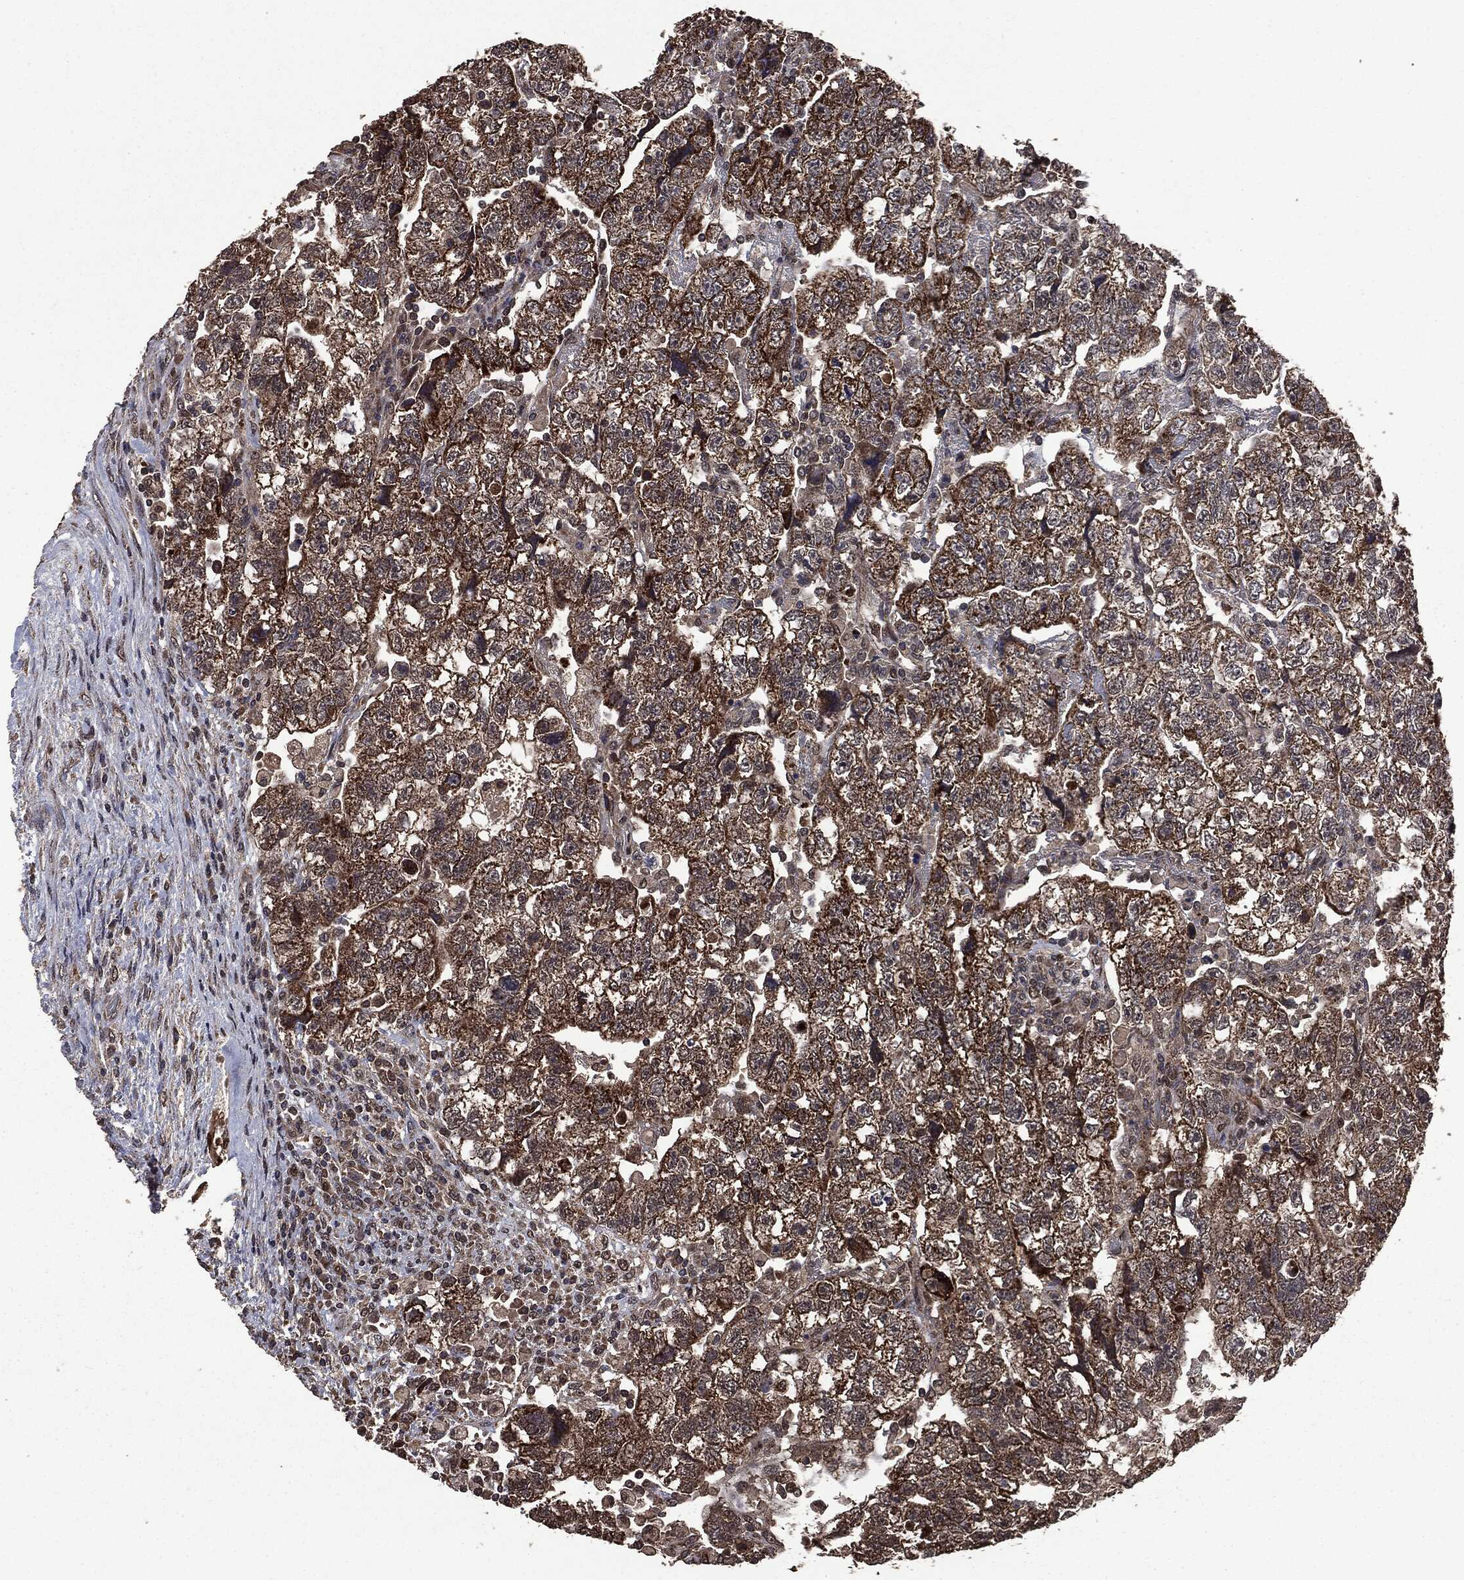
{"staining": {"intensity": "strong", "quantity": ">75%", "location": "cytoplasmic/membranous"}, "tissue": "testis cancer", "cell_type": "Tumor cells", "image_type": "cancer", "snomed": [{"axis": "morphology", "description": "Normal tissue, NOS"}, {"axis": "morphology", "description": "Carcinoma, Embryonal, NOS"}, {"axis": "topography", "description": "Testis"}], "caption": "The immunohistochemical stain labels strong cytoplasmic/membranous expression in tumor cells of embryonal carcinoma (testis) tissue.", "gene": "PPP6R2", "patient": {"sex": "male", "age": 36}}